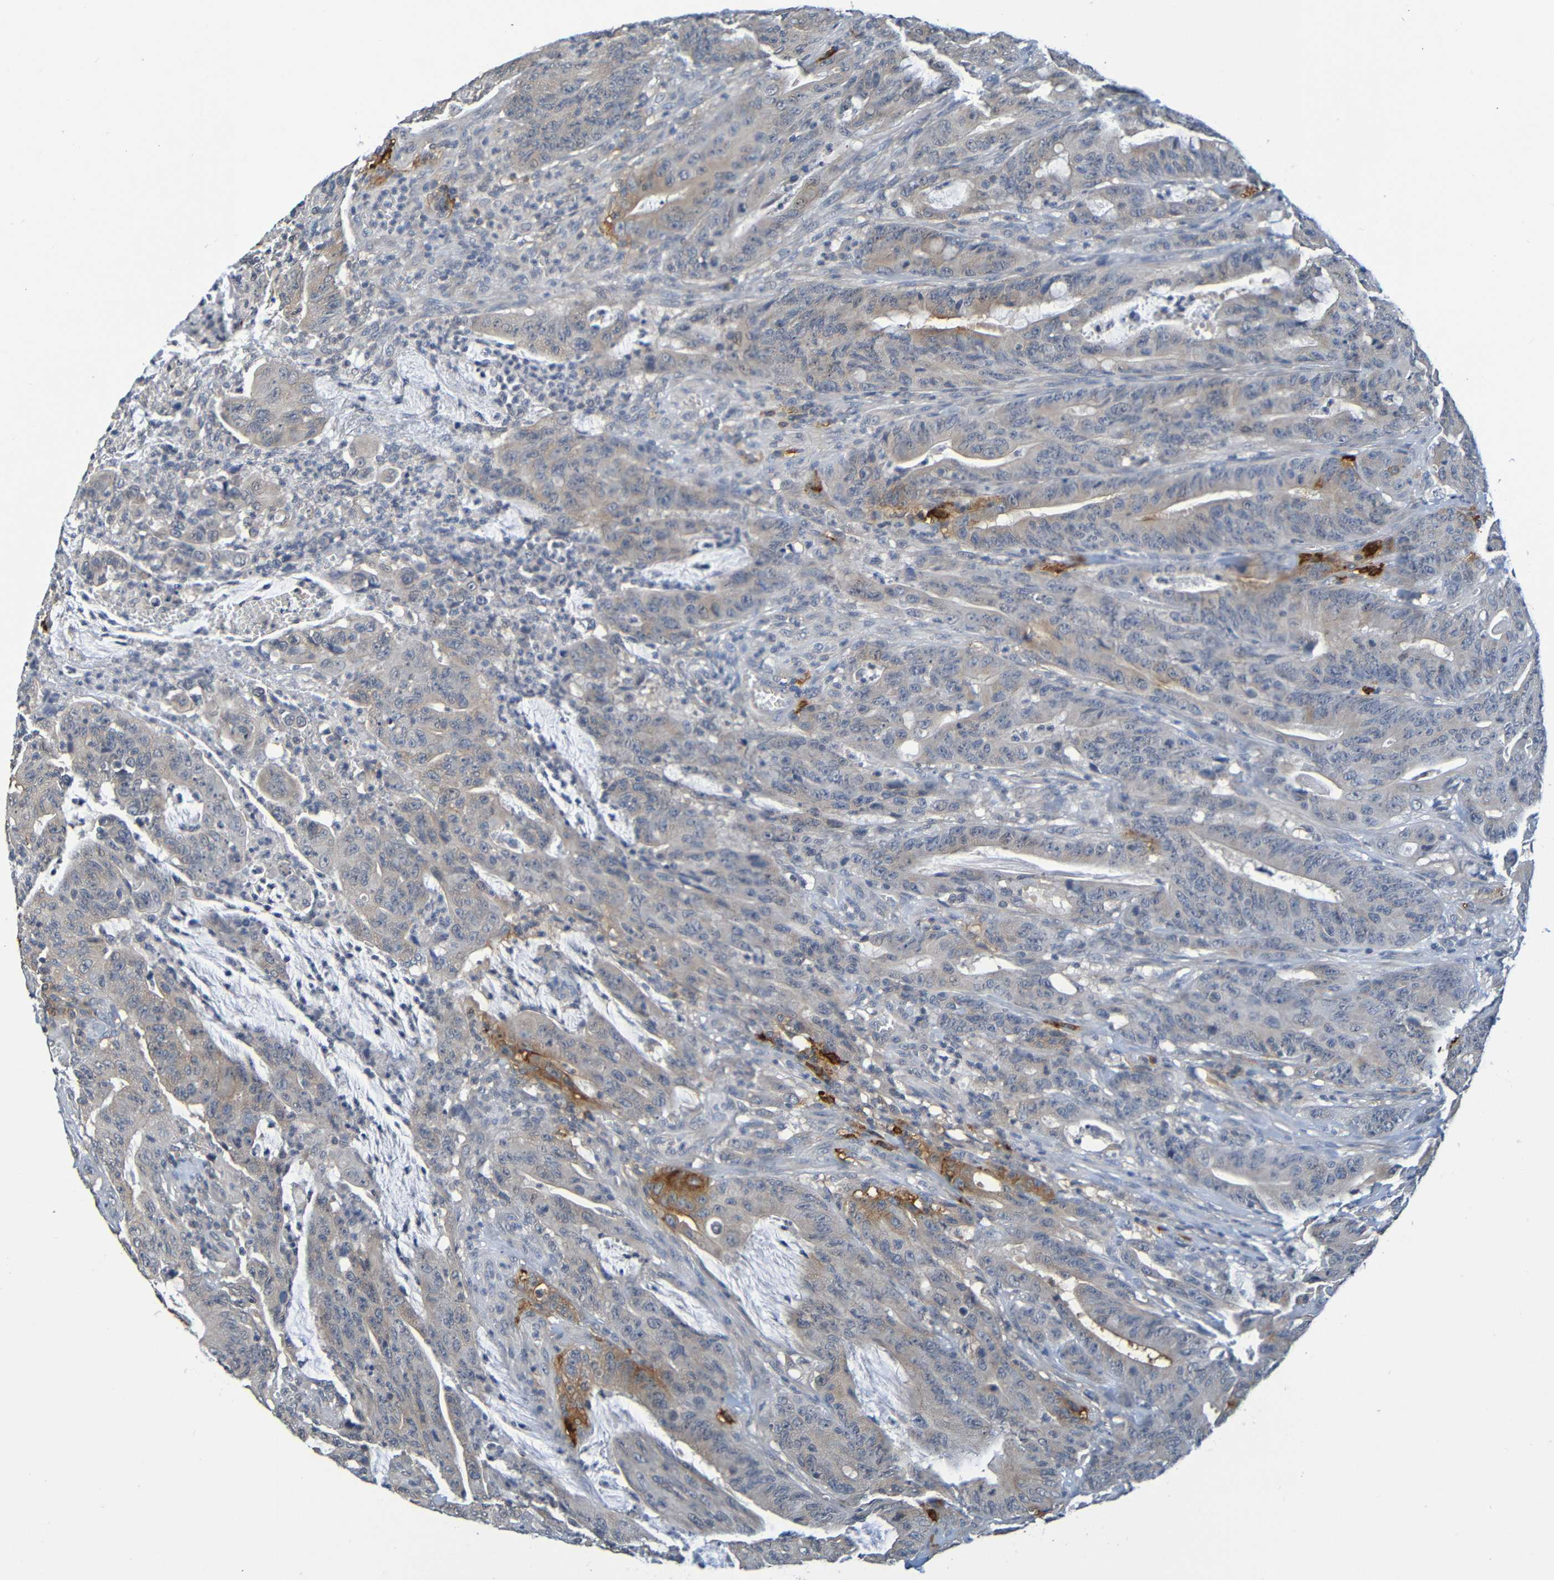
{"staining": {"intensity": "weak", "quantity": ">75%", "location": "cytoplasmic/membranous"}, "tissue": "colorectal cancer", "cell_type": "Tumor cells", "image_type": "cancer", "snomed": [{"axis": "morphology", "description": "Adenocarcinoma, NOS"}, {"axis": "topography", "description": "Colon"}], "caption": "An immunohistochemistry image of neoplastic tissue is shown. Protein staining in brown shows weak cytoplasmic/membranous positivity in colorectal adenocarcinoma within tumor cells.", "gene": "C3AR1", "patient": {"sex": "male", "age": 45}}